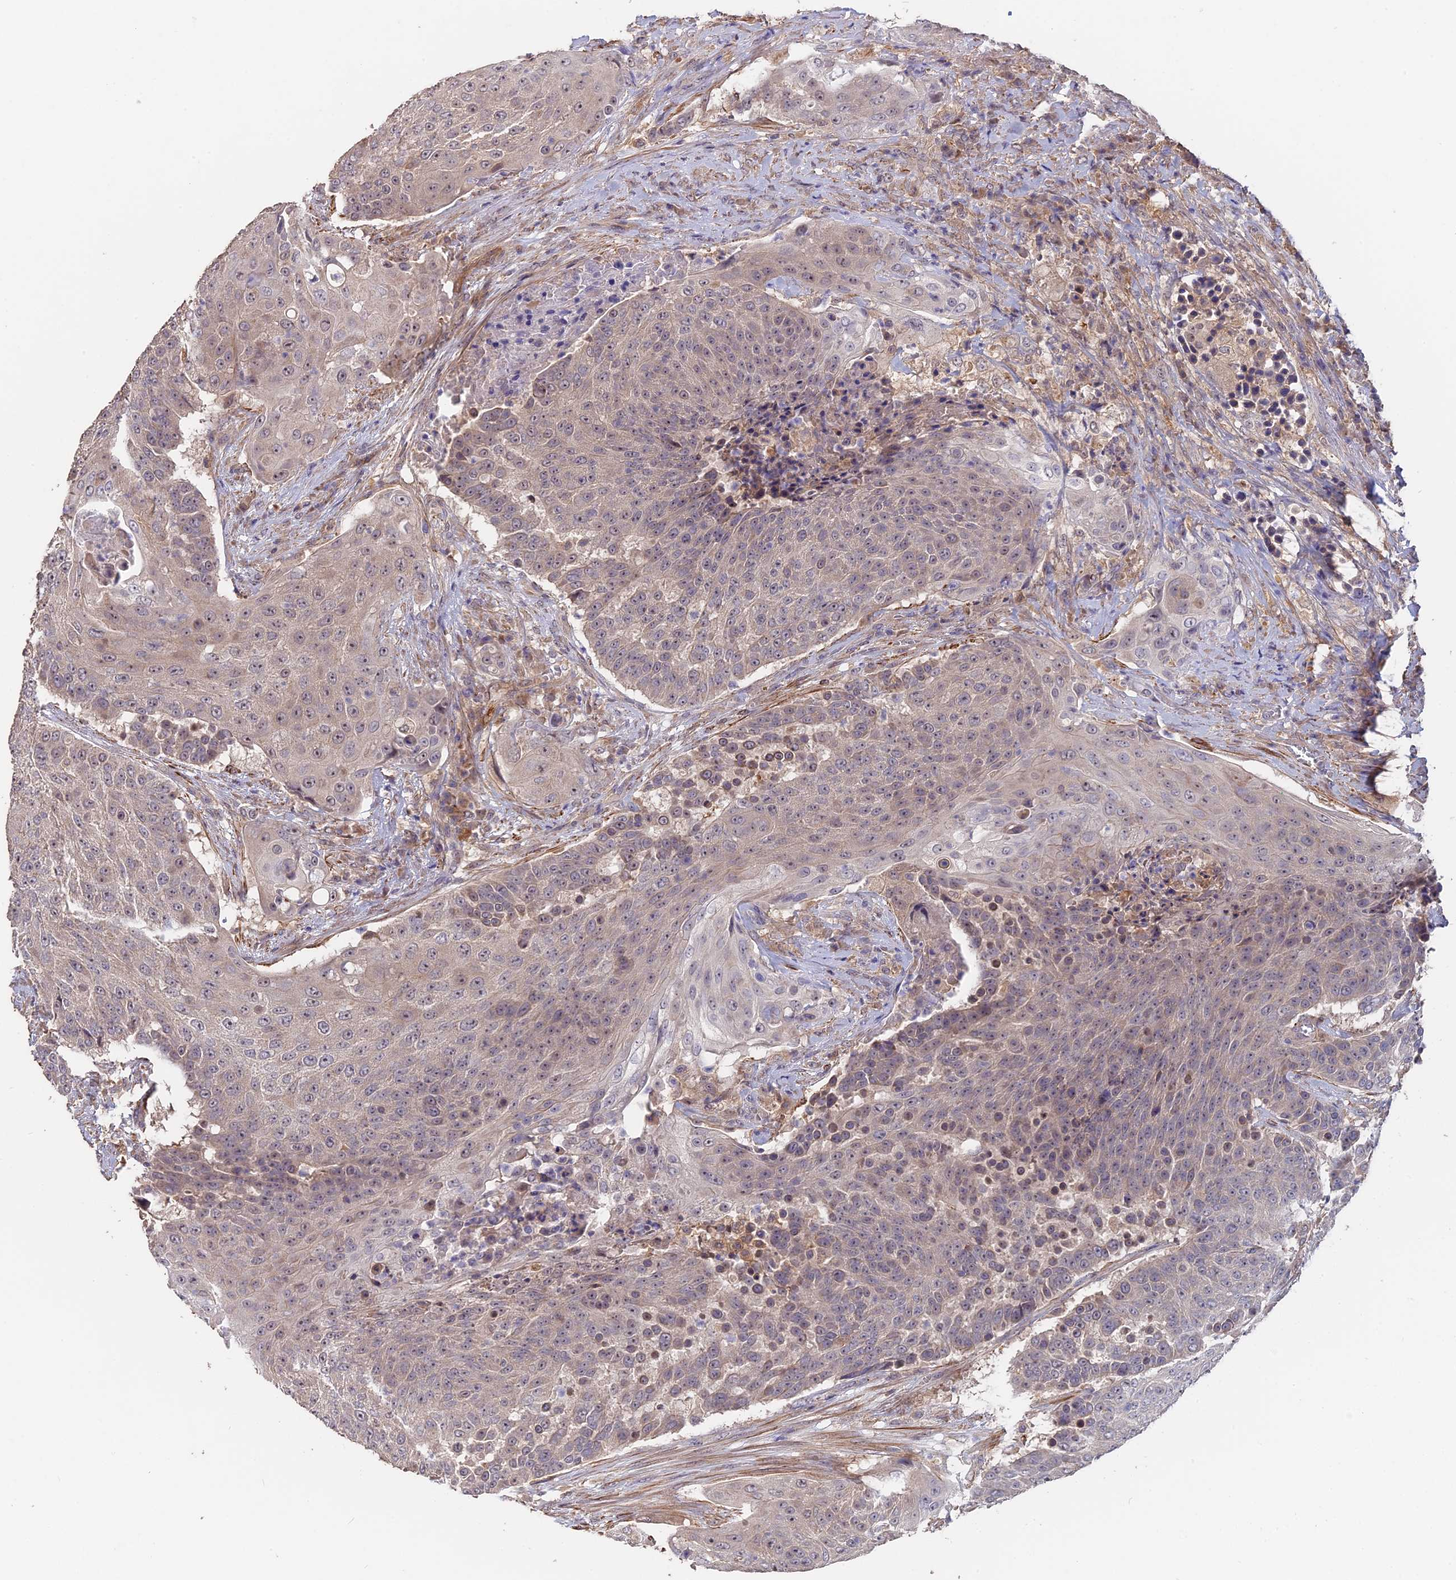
{"staining": {"intensity": "weak", "quantity": "<25%", "location": "cytoplasmic/membranous,nuclear"}, "tissue": "urothelial cancer", "cell_type": "Tumor cells", "image_type": "cancer", "snomed": [{"axis": "morphology", "description": "Urothelial carcinoma, High grade"}, {"axis": "topography", "description": "Urinary bladder"}], "caption": "Urothelial cancer was stained to show a protein in brown. There is no significant staining in tumor cells.", "gene": "SAC3D1", "patient": {"sex": "female", "age": 63}}